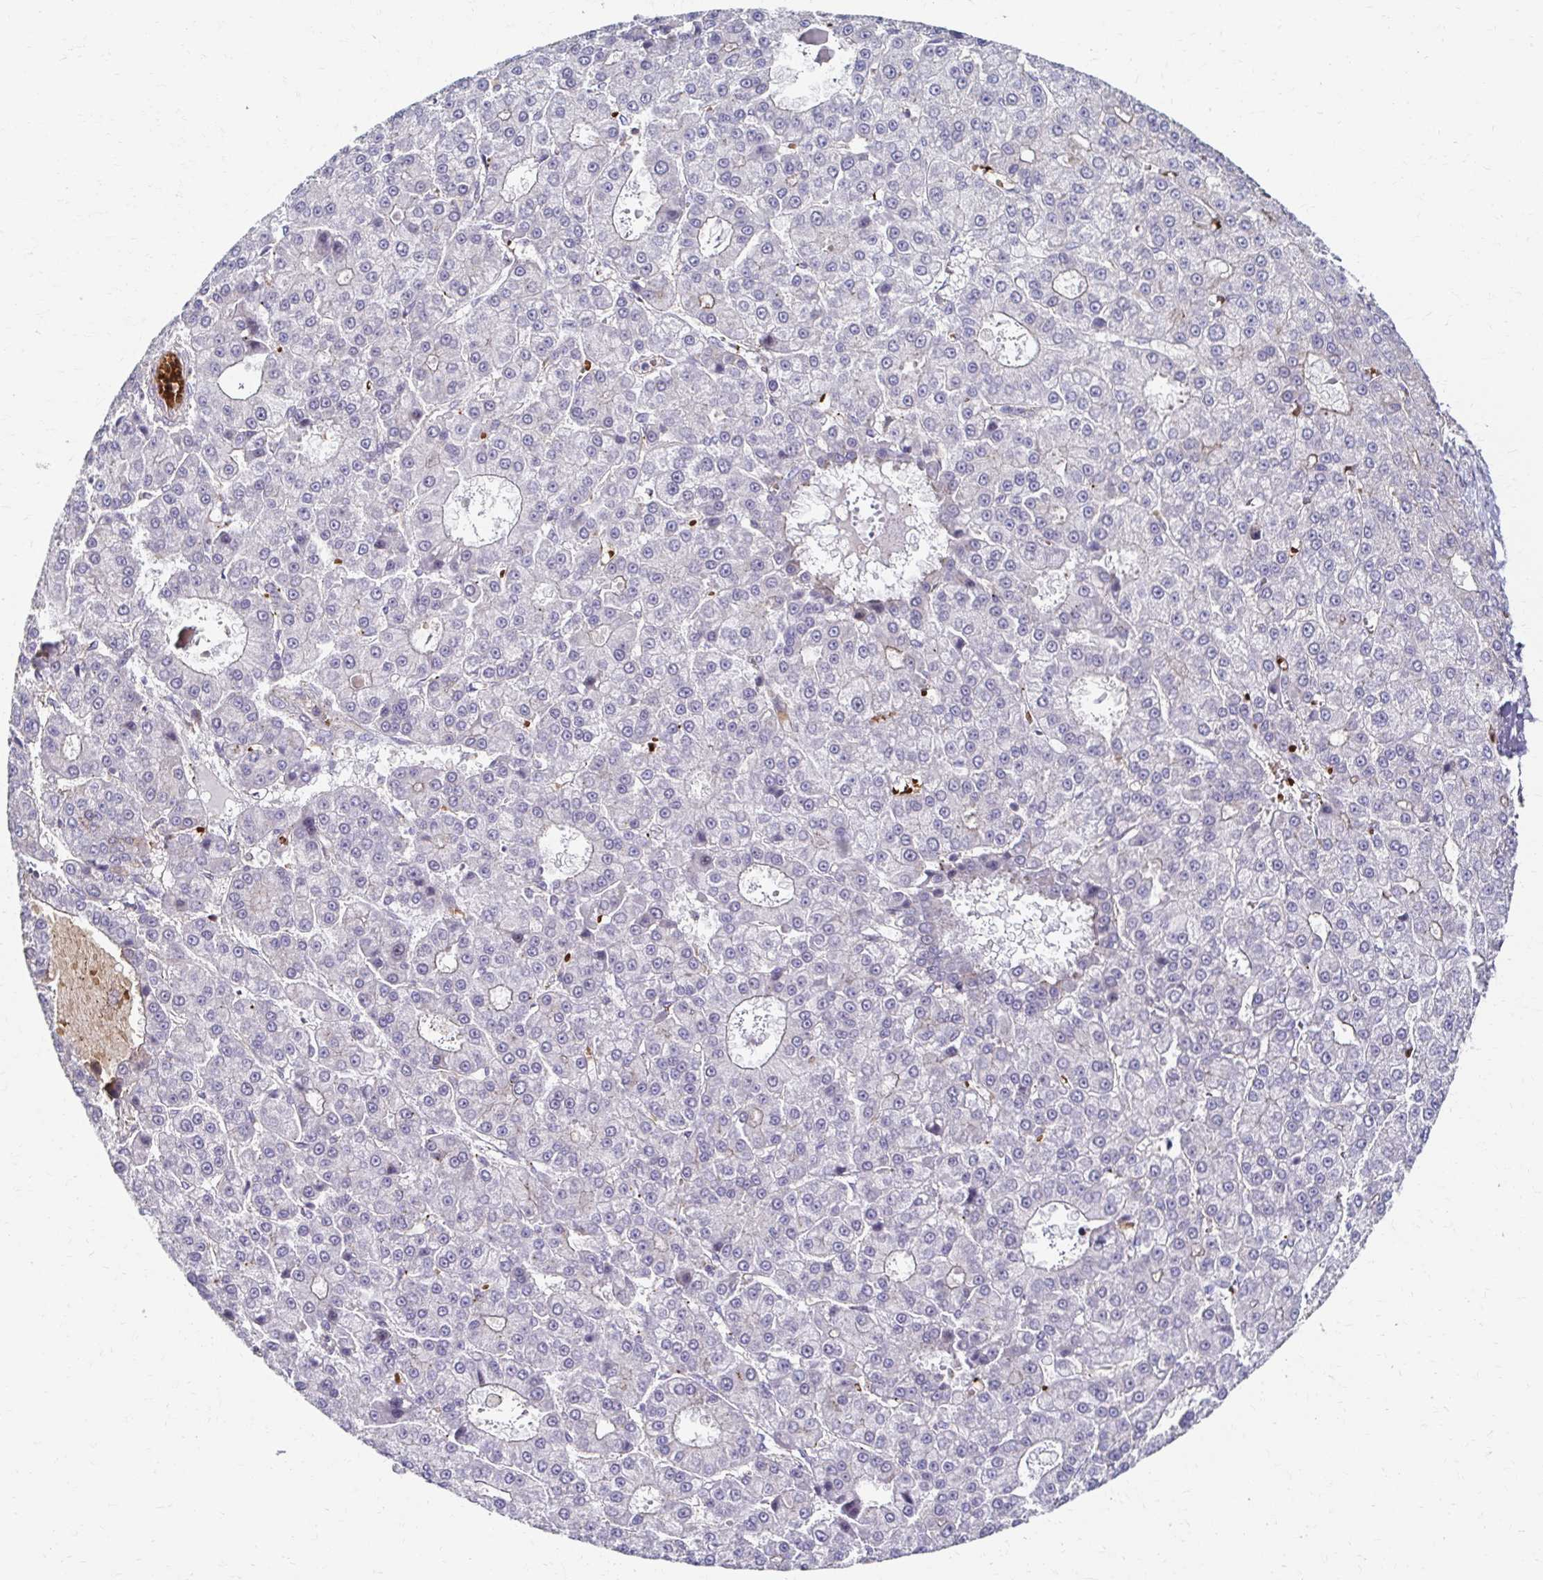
{"staining": {"intensity": "negative", "quantity": "none", "location": "none"}, "tissue": "liver cancer", "cell_type": "Tumor cells", "image_type": "cancer", "snomed": [{"axis": "morphology", "description": "Carcinoma, Hepatocellular, NOS"}, {"axis": "topography", "description": "Liver"}], "caption": "Tumor cells are negative for protein expression in human liver hepatocellular carcinoma.", "gene": "SKA2", "patient": {"sex": "male", "age": 70}}